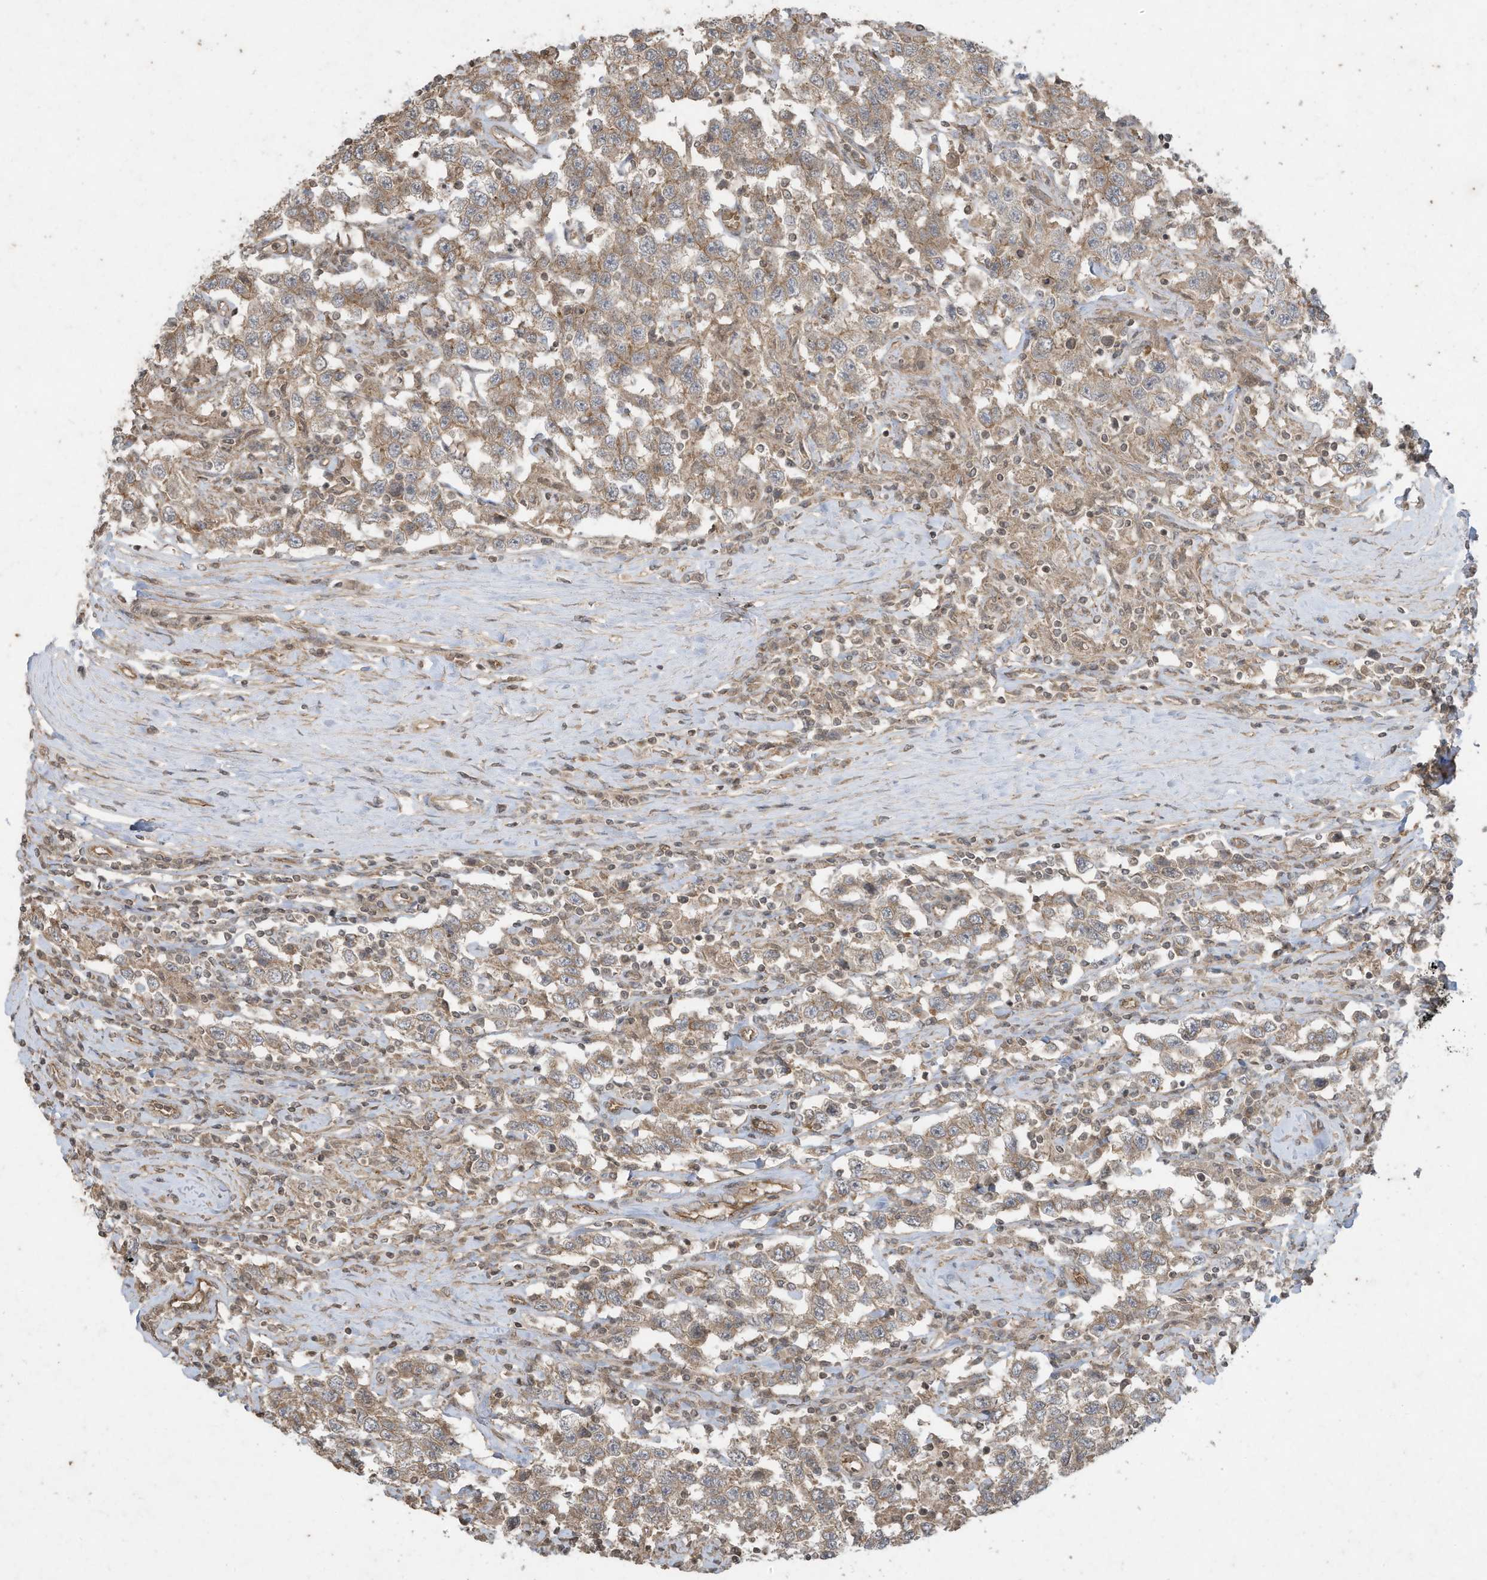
{"staining": {"intensity": "weak", "quantity": ">75%", "location": "cytoplasmic/membranous"}, "tissue": "testis cancer", "cell_type": "Tumor cells", "image_type": "cancer", "snomed": [{"axis": "morphology", "description": "Seminoma, NOS"}, {"axis": "topography", "description": "Testis"}], "caption": "Protein expression analysis of seminoma (testis) shows weak cytoplasmic/membranous staining in approximately >75% of tumor cells.", "gene": "MATN2", "patient": {"sex": "male", "age": 41}}